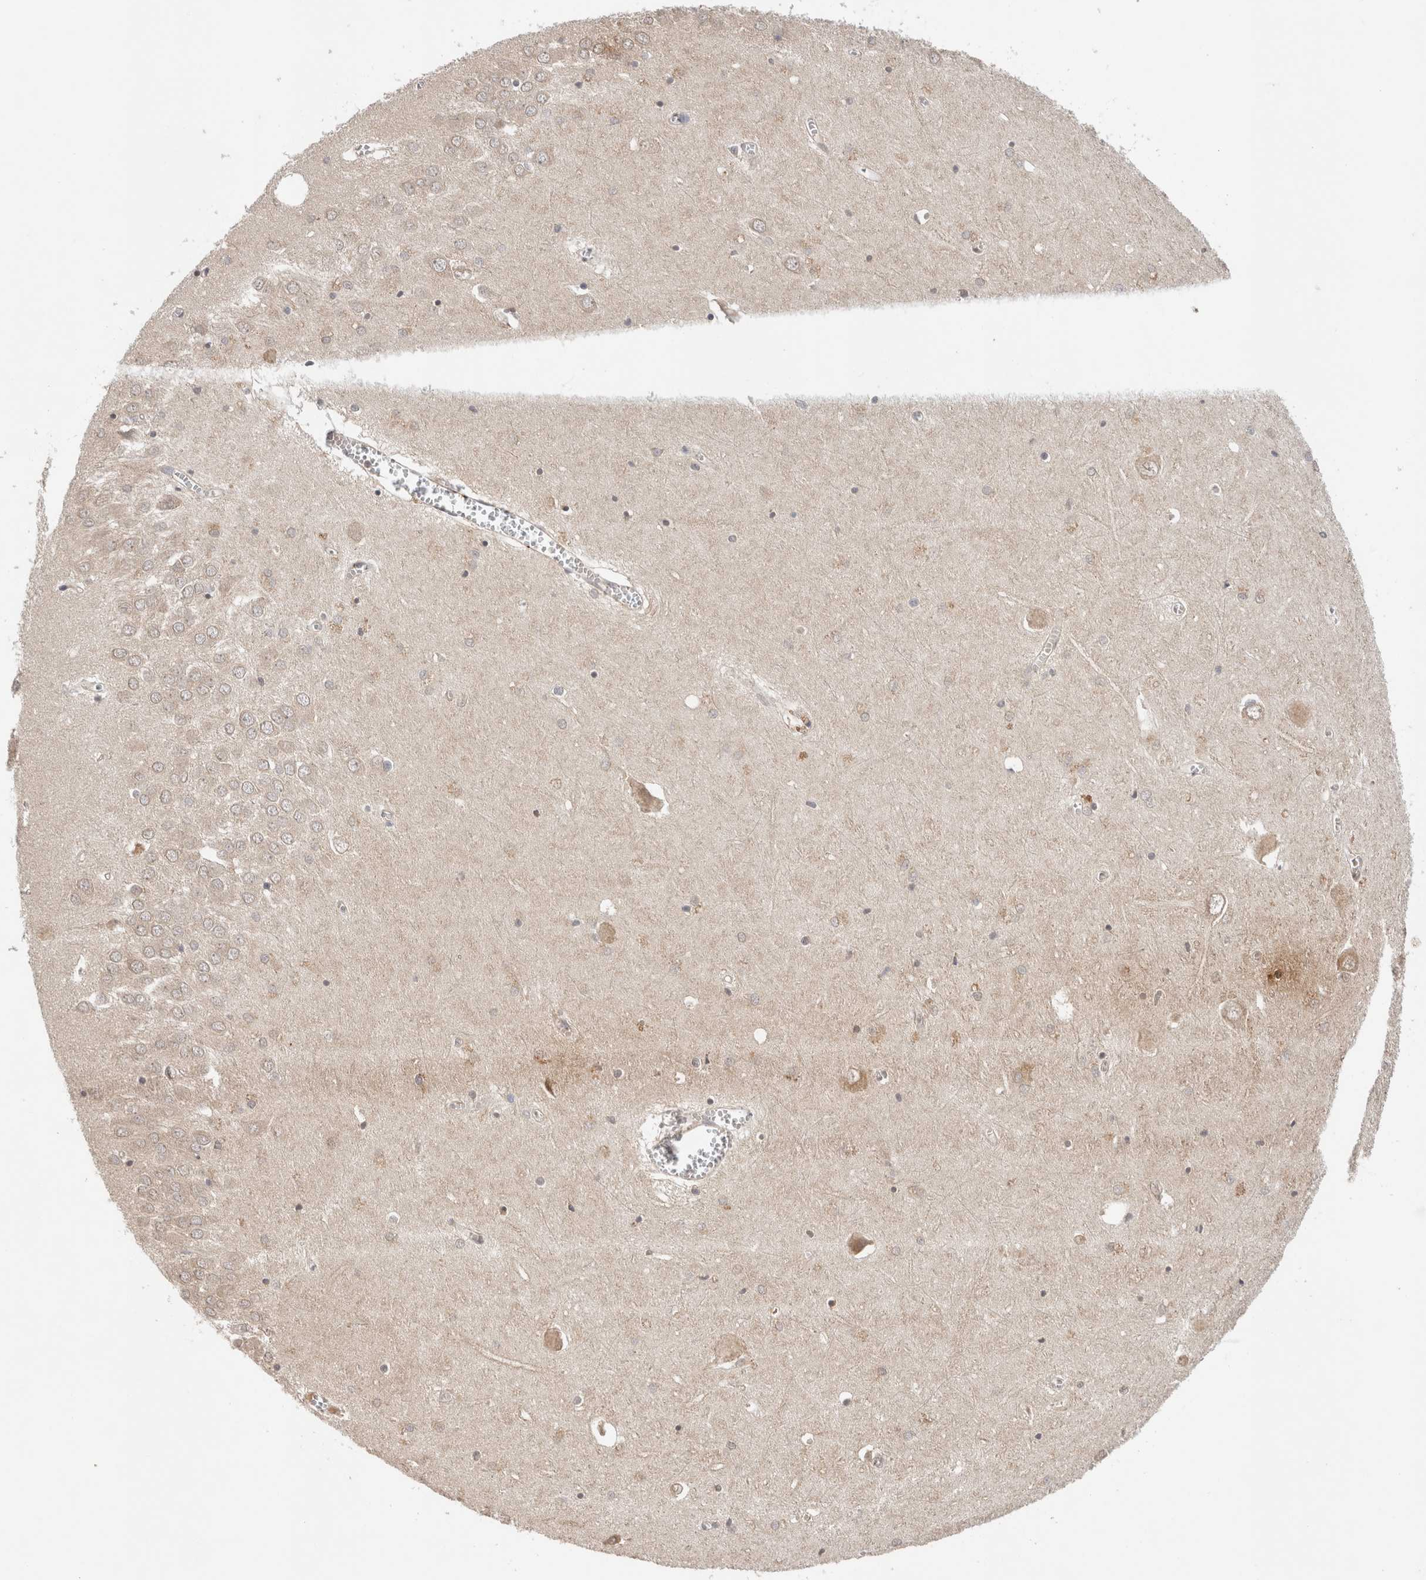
{"staining": {"intensity": "weak", "quantity": "<25%", "location": "cytoplasmic/membranous"}, "tissue": "hippocampus", "cell_type": "Glial cells", "image_type": "normal", "snomed": [{"axis": "morphology", "description": "Normal tissue, NOS"}, {"axis": "topography", "description": "Hippocampus"}], "caption": "A histopathology image of human hippocampus is negative for staining in glial cells. (DAB IHC, high magnification).", "gene": "SGK1", "patient": {"sex": "male", "age": 70}}